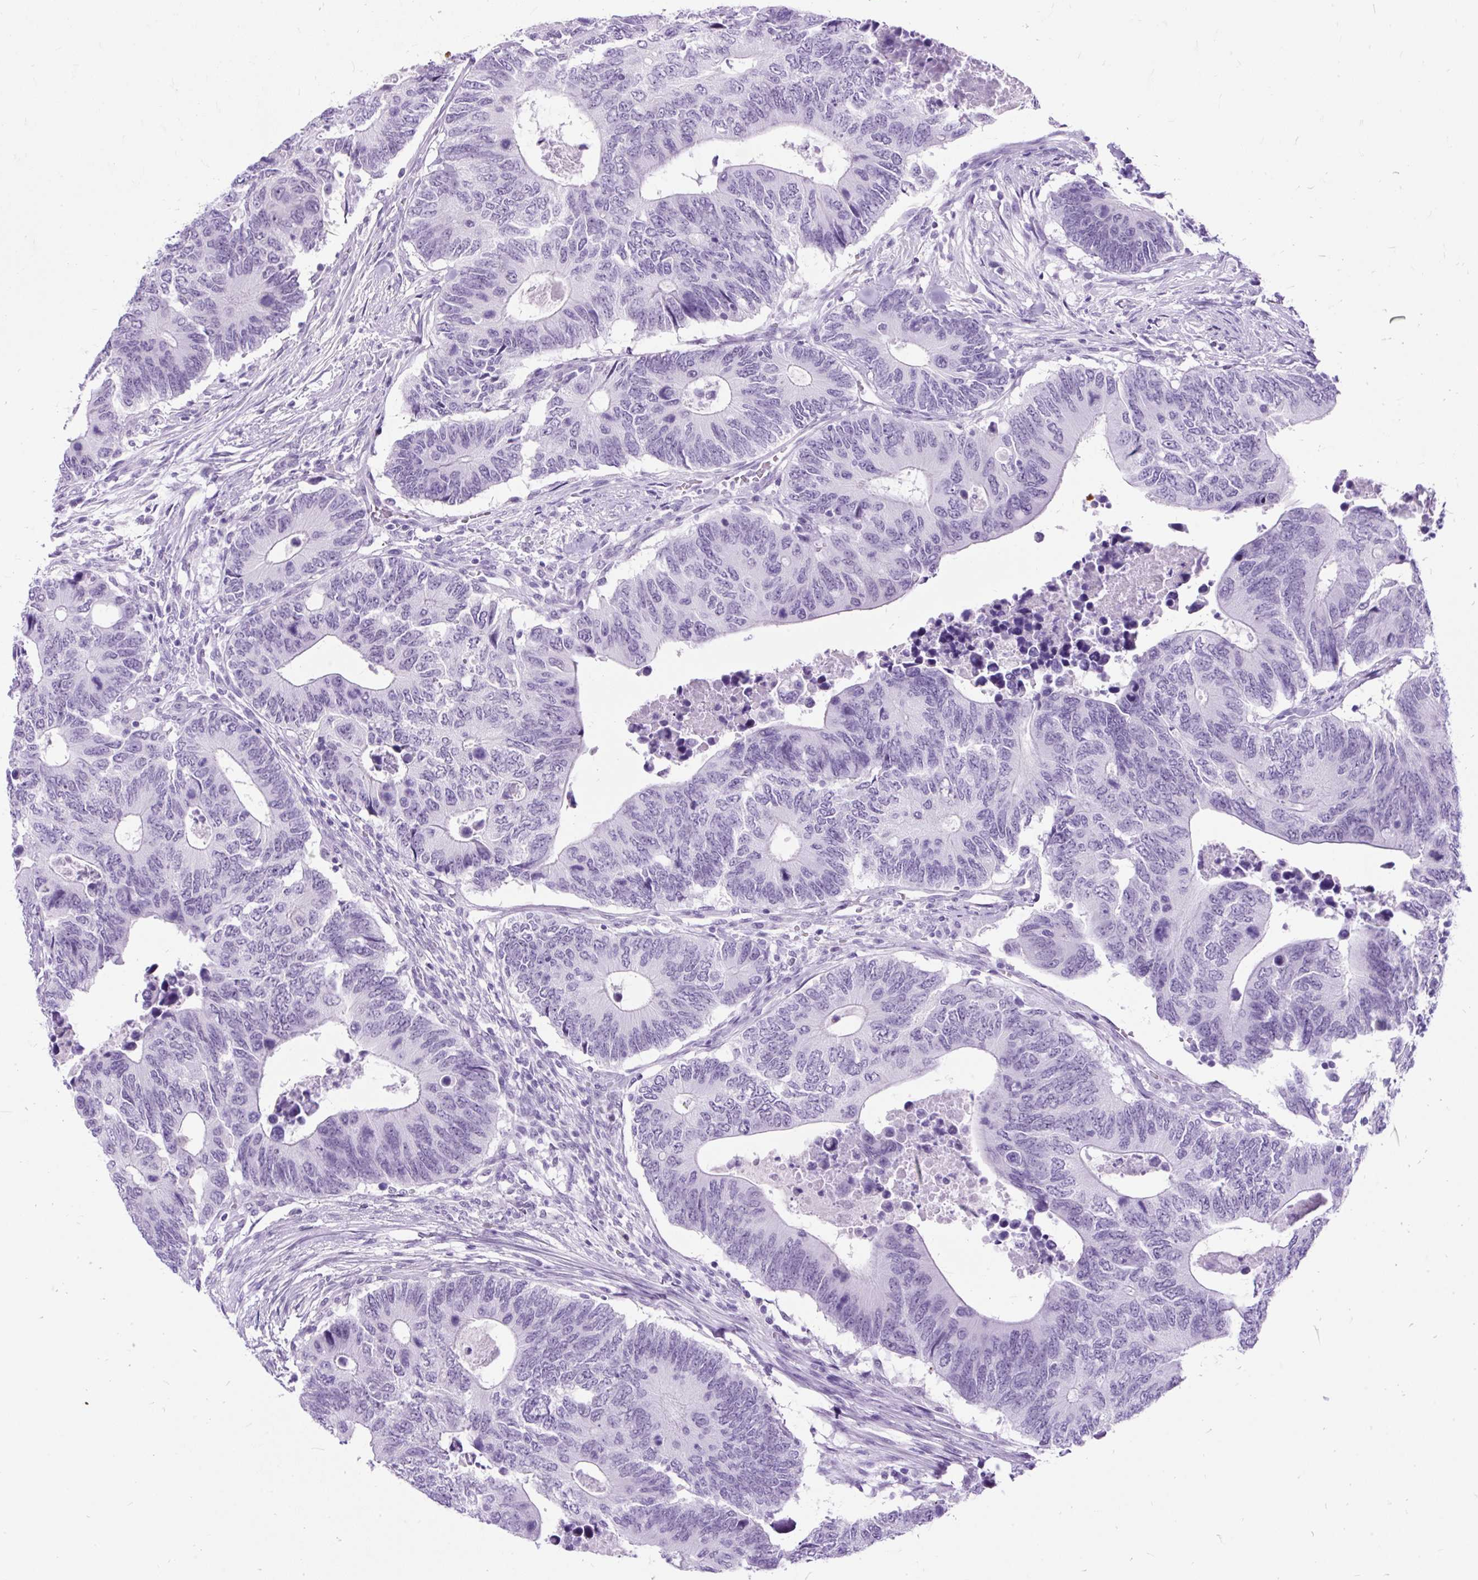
{"staining": {"intensity": "negative", "quantity": "none", "location": "none"}, "tissue": "colorectal cancer", "cell_type": "Tumor cells", "image_type": "cancer", "snomed": [{"axis": "morphology", "description": "Adenocarcinoma, NOS"}, {"axis": "topography", "description": "Colon"}], "caption": "DAB (3,3'-diaminobenzidine) immunohistochemical staining of adenocarcinoma (colorectal) demonstrates no significant positivity in tumor cells. (Brightfield microscopy of DAB (3,3'-diaminobenzidine) immunohistochemistry (IHC) at high magnification).", "gene": "SCGB1A1", "patient": {"sex": "male", "age": 87}}